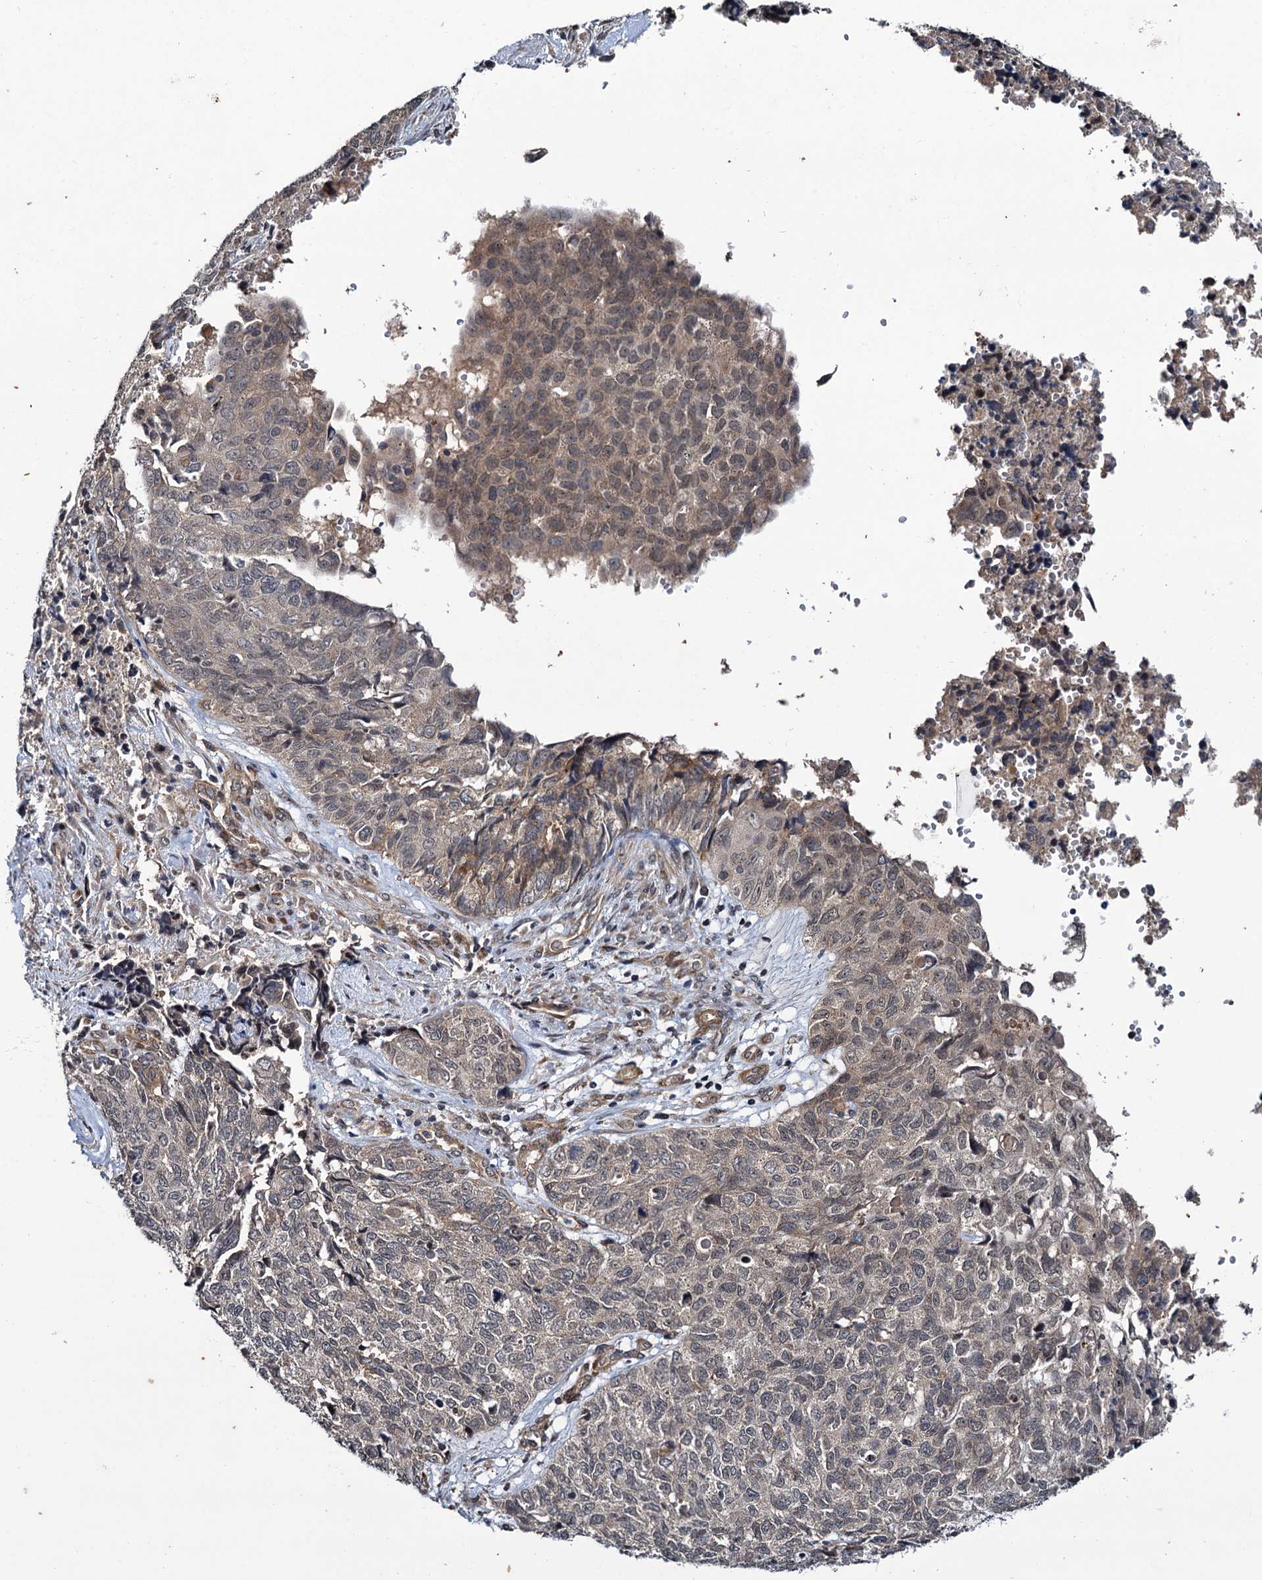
{"staining": {"intensity": "weak", "quantity": "25%-75%", "location": "cytoplasmic/membranous"}, "tissue": "cervical cancer", "cell_type": "Tumor cells", "image_type": "cancer", "snomed": [{"axis": "morphology", "description": "Squamous cell carcinoma, NOS"}, {"axis": "topography", "description": "Cervix"}], "caption": "Protein analysis of cervical squamous cell carcinoma tissue reveals weak cytoplasmic/membranous positivity in about 25%-75% of tumor cells. Nuclei are stained in blue.", "gene": "ARHGAP42", "patient": {"sex": "female", "age": 63}}